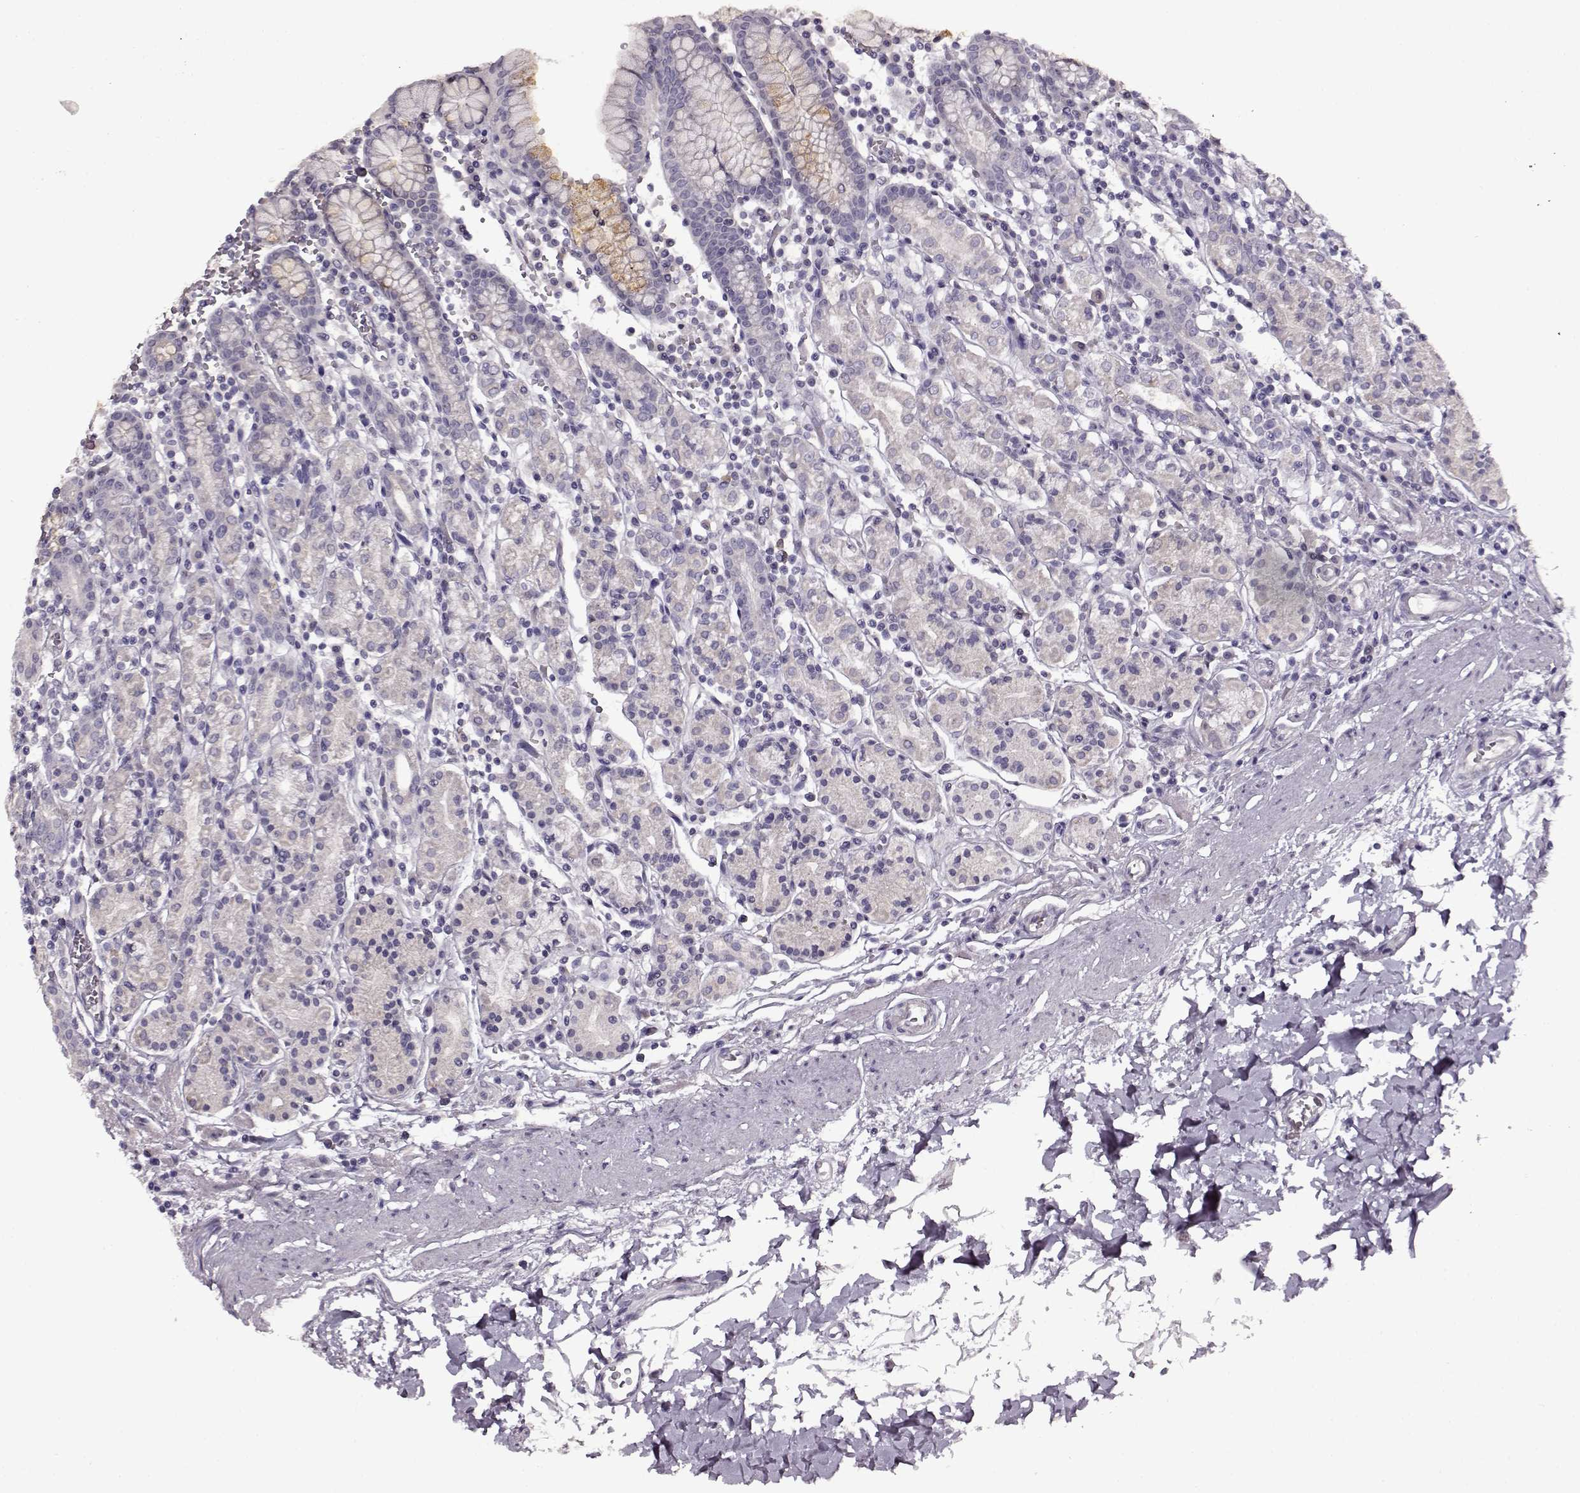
{"staining": {"intensity": "negative", "quantity": "none", "location": "none"}, "tissue": "stomach", "cell_type": "Glandular cells", "image_type": "normal", "snomed": [{"axis": "morphology", "description": "Normal tissue, NOS"}, {"axis": "topography", "description": "Stomach, upper"}, {"axis": "topography", "description": "Stomach"}], "caption": "High magnification brightfield microscopy of unremarkable stomach stained with DAB (brown) and counterstained with hematoxylin (blue): glandular cells show no significant expression. (DAB immunohistochemistry visualized using brightfield microscopy, high magnification).", "gene": "FSHB", "patient": {"sex": "male", "age": 62}}